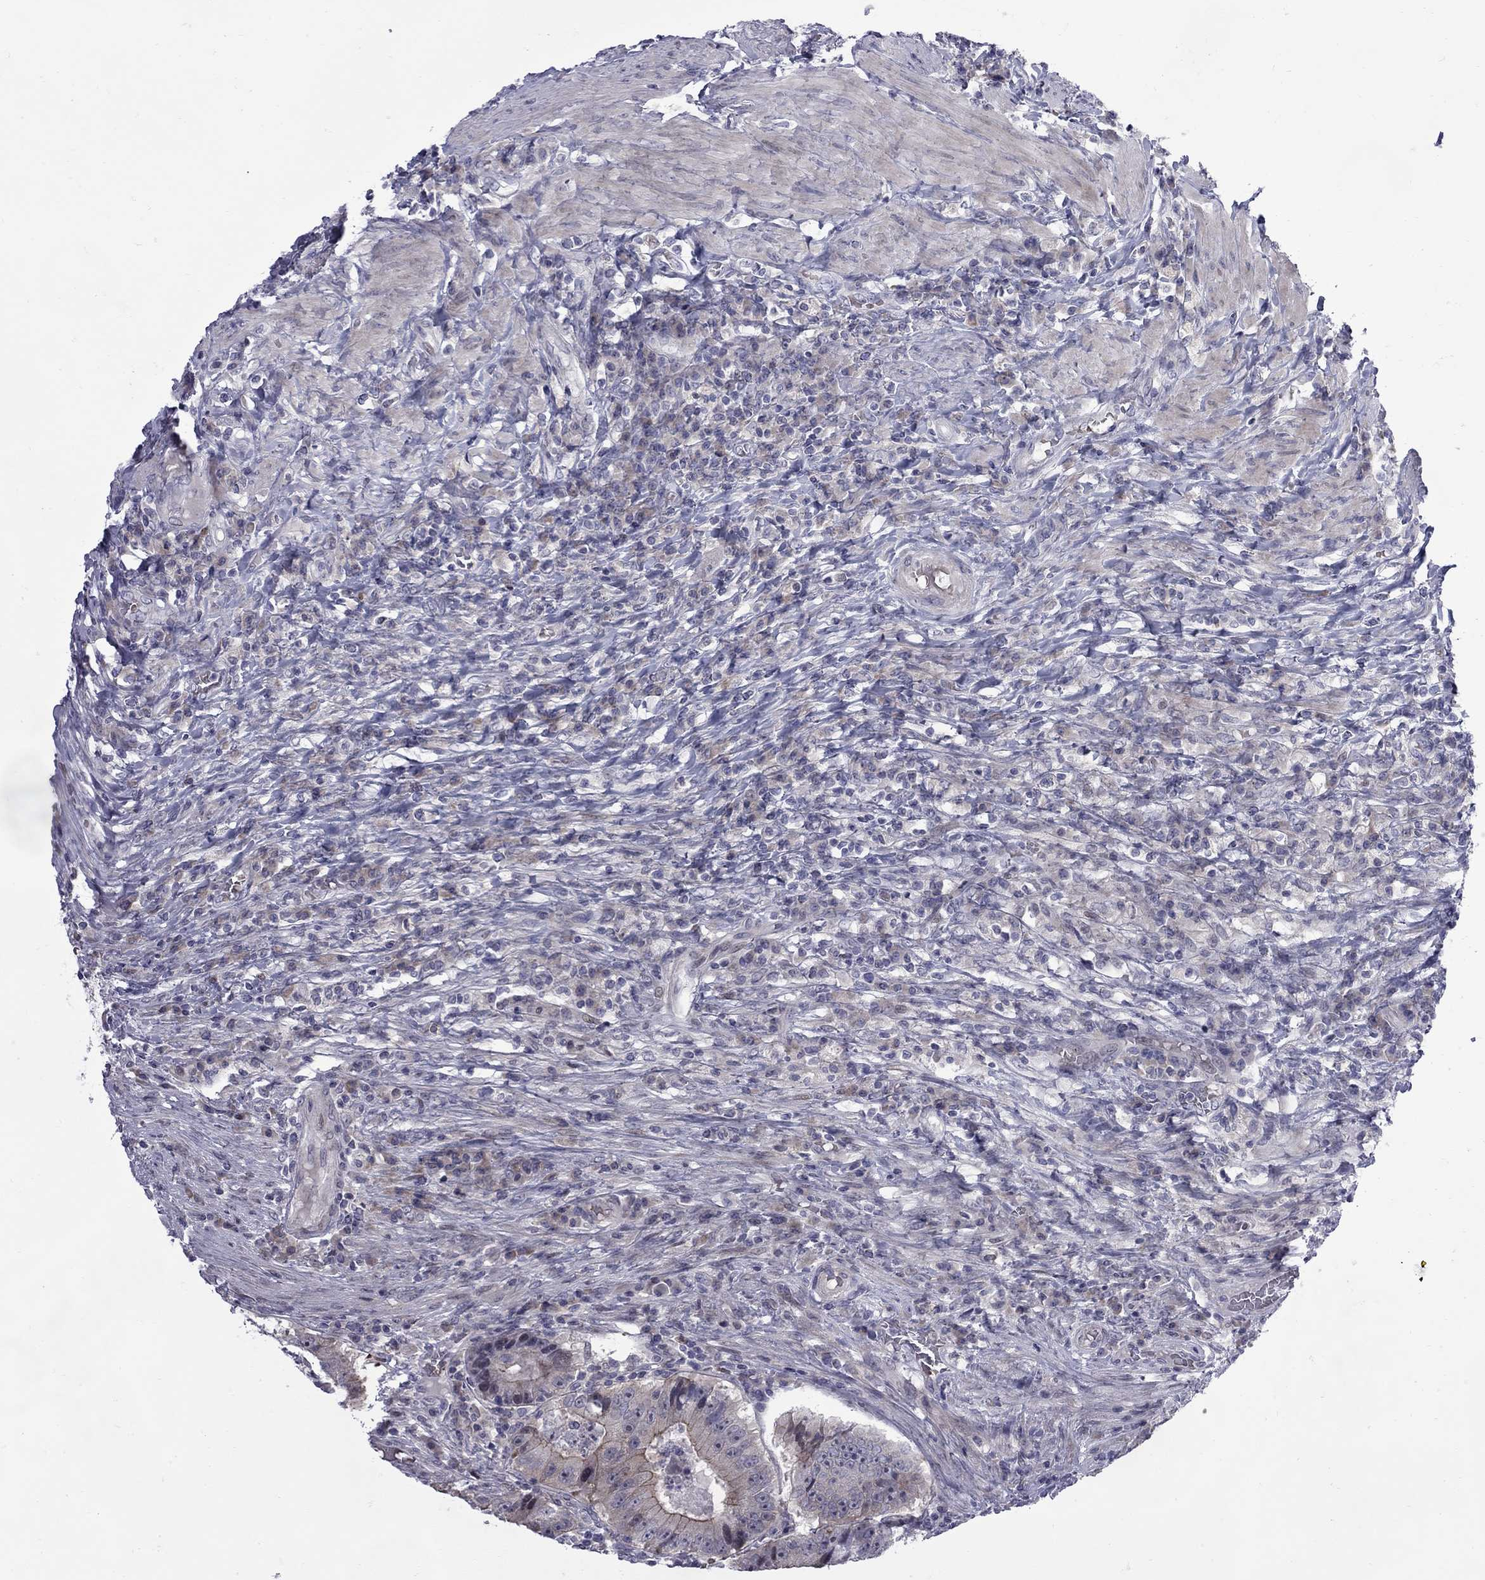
{"staining": {"intensity": "strong", "quantity": "<25%", "location": "cytoplasmic/membranous"}, "tissue": "colorectal cancer", "cell_type": "Tumor cells", "image_type": "cancer", "snomed": [{"axis": "morphology", "description": "Adenocarcinoma, NOS"}, {"axis": "topography", "description": "Colon"}], "caption": "Immunohistochemical staining of human colorectal cancer (adenocarcinoma) shows medium levels of strong cytoplasmic/membranous expression in about <25% of tumor cells.", "gene": "NRARP", "patient": {"sex": "female", "age": 86}}